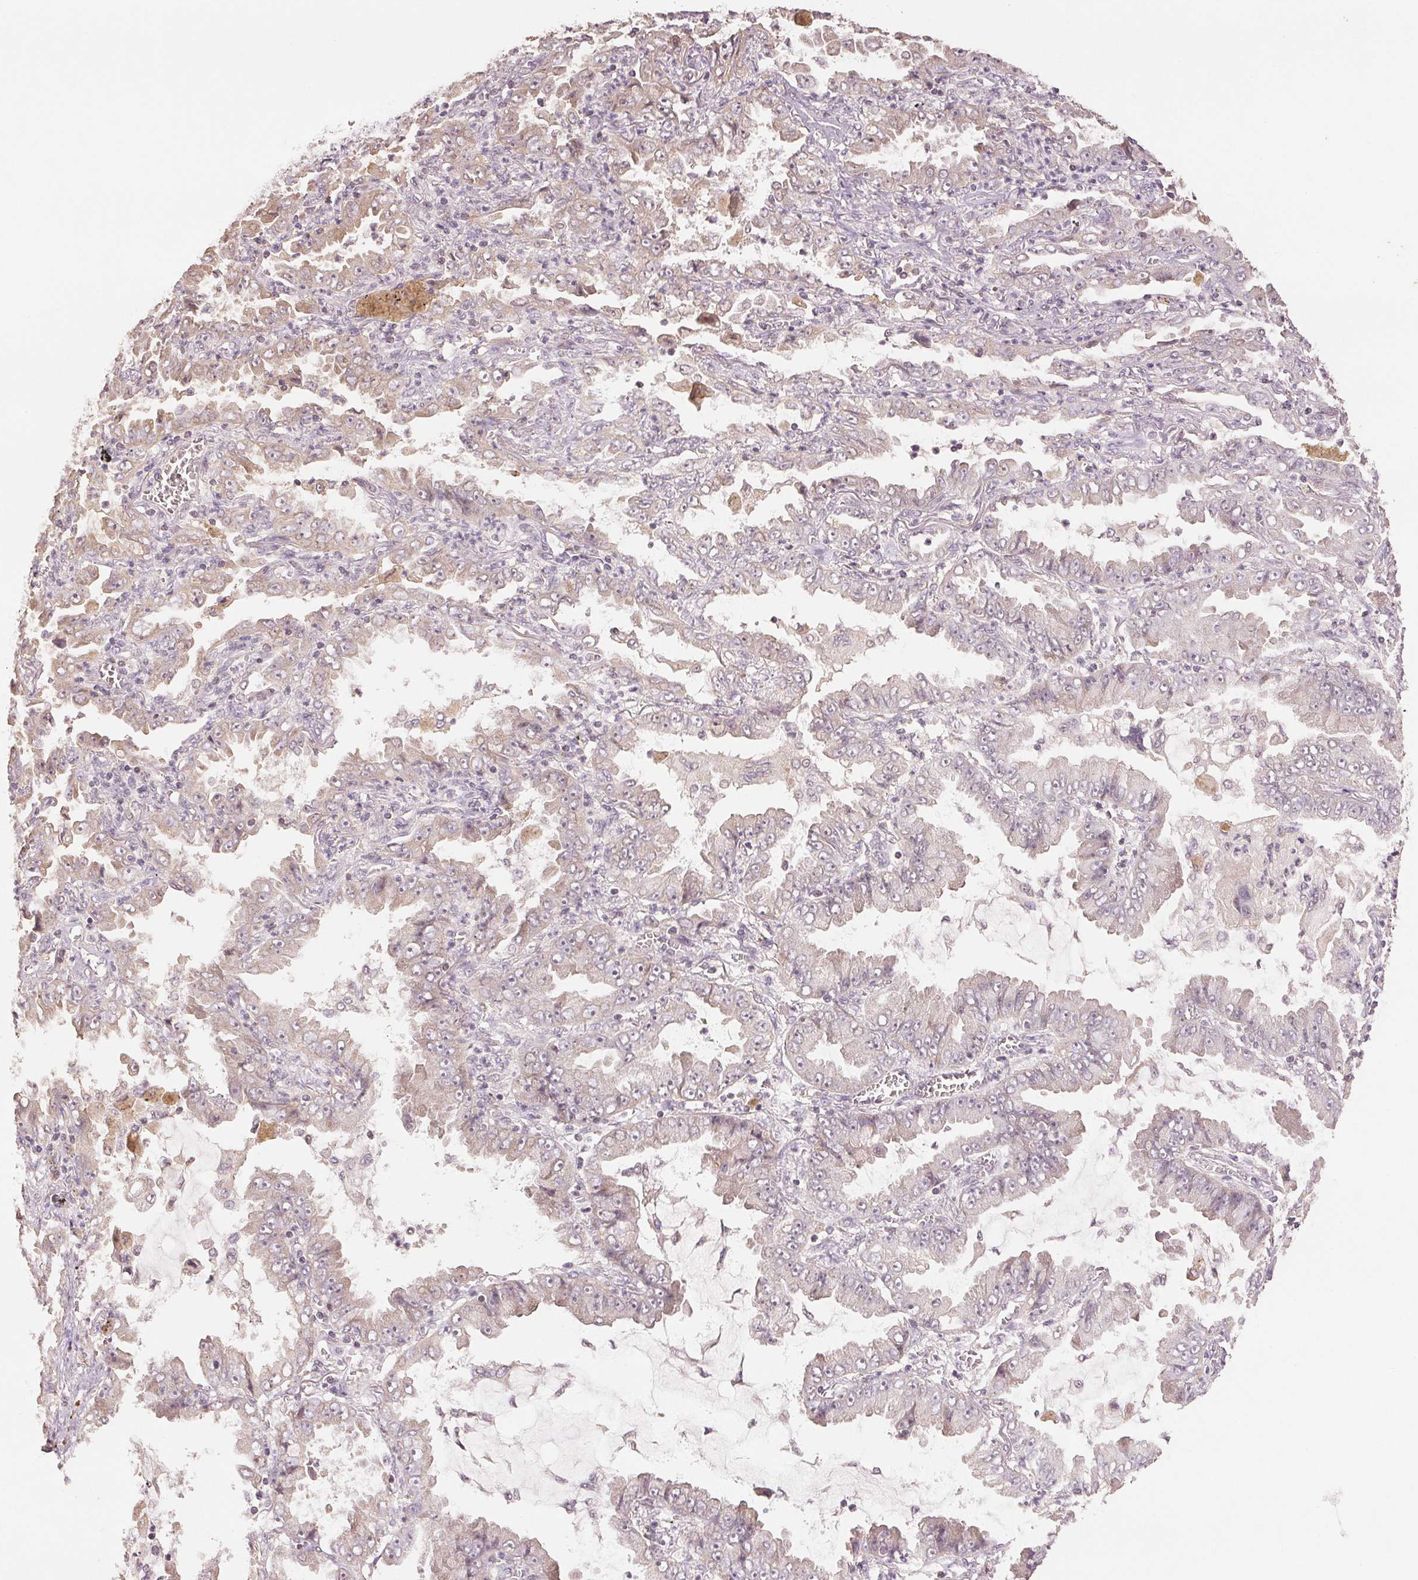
{"staining": {"intensity": "negative", "quantity": "none", "location": "none"}, "tissue": "lung cancer", "cell_type": "Tumor cells", "image_type": "cancer", "snomed": [{"axis": "morphology", "description": "Adenocarcinoma, NOS"}, {"axis": "topography", "description": "Lung"}], "caption": "This is a photomicrograph of IHC staining of lung cancer (adenocarcinoma), which shows no positivity in tumor cells. Nuclei are stained in blue.", "gene": "COX14", "patient": {"sex": "female", "age": 52}}